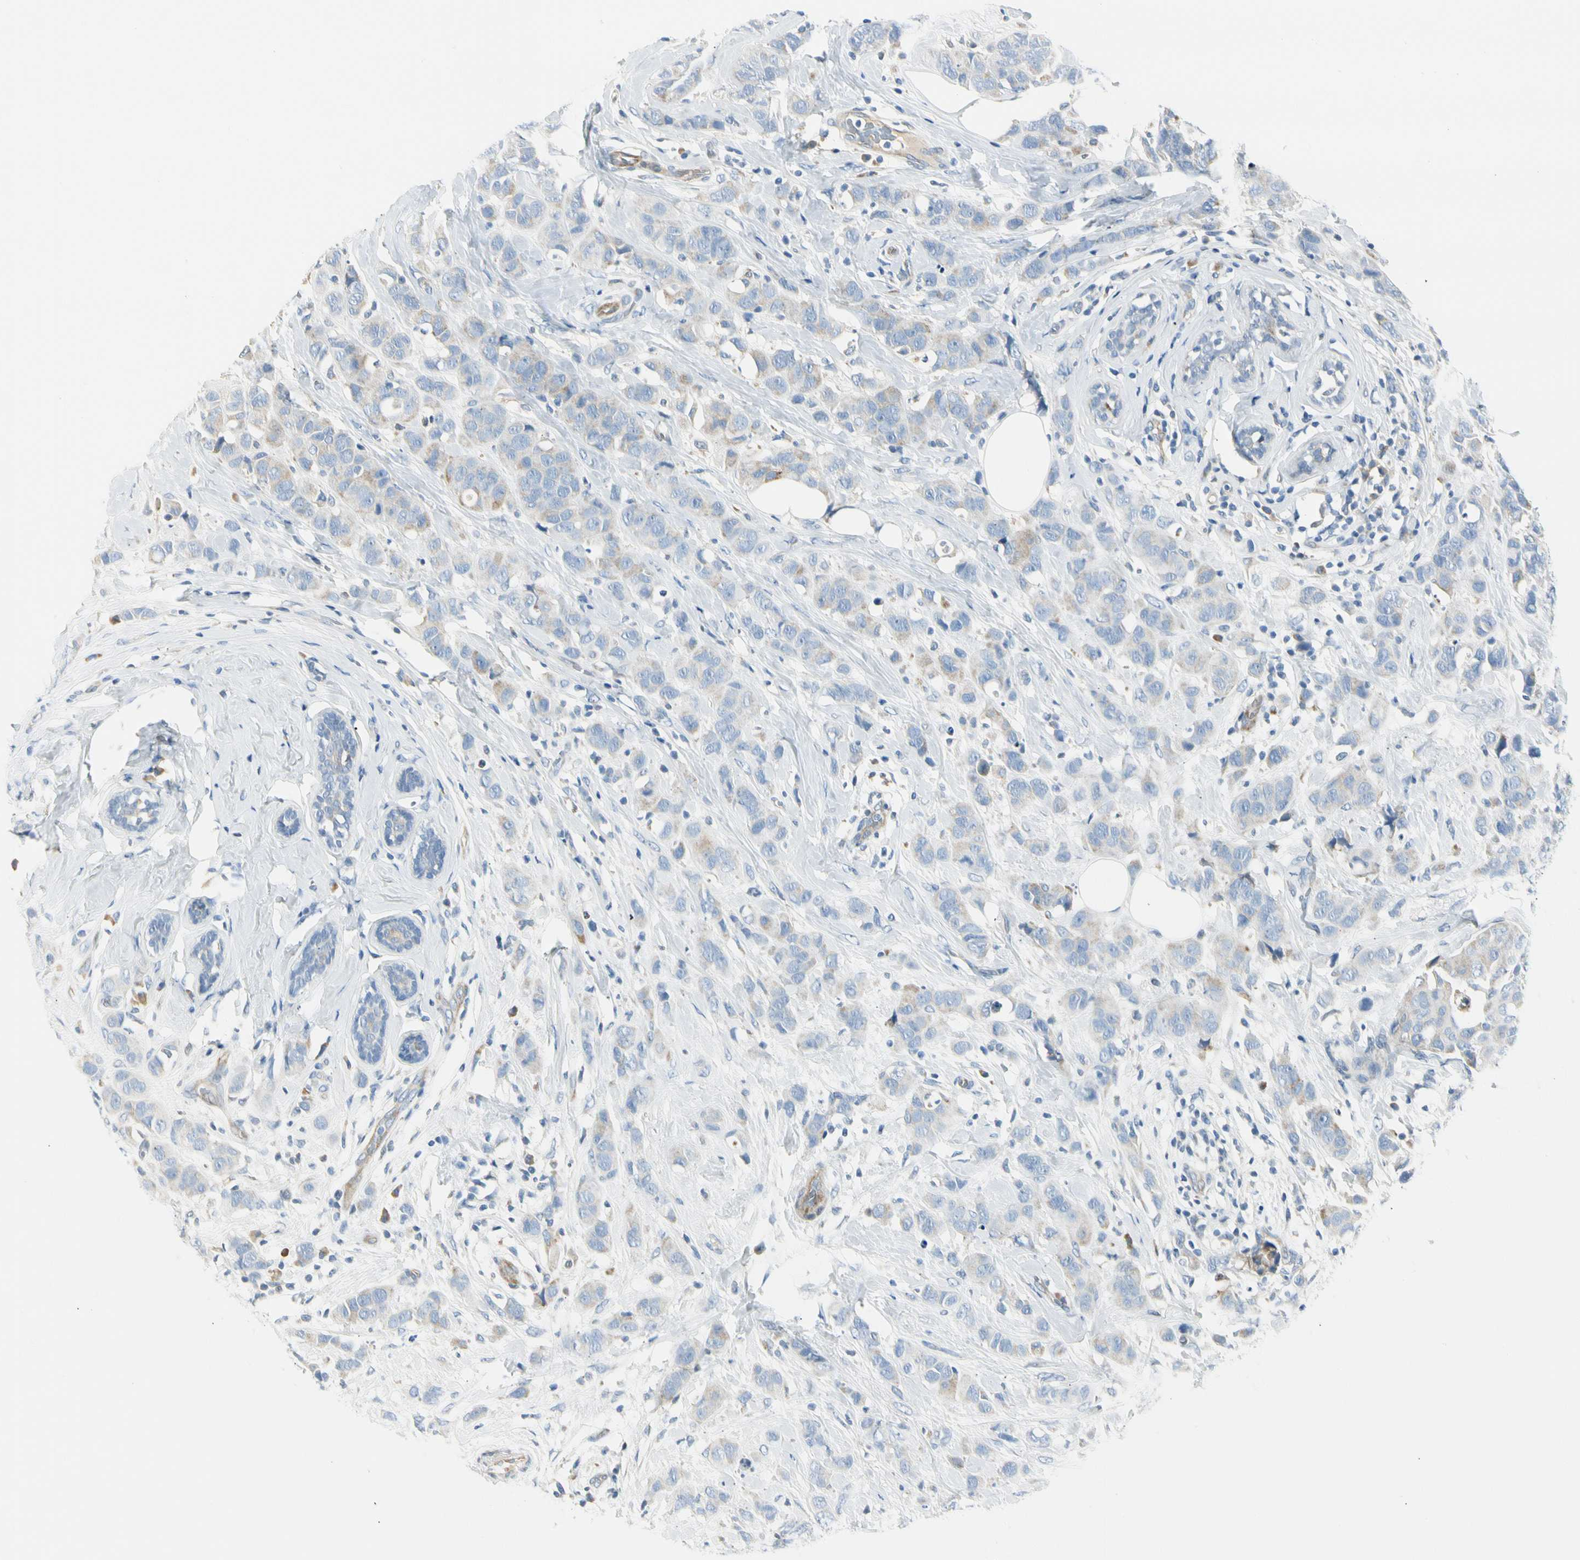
{"staining": {"intensity": "weak", "quantity": "<25%", "location": "cytoplasmic/membranous"}, "tissue": "breast cancer", "cell_type": "Tumor cells", "image_type": "cancer", "snomed": [{"axis": "morphology", "description": "Normal tissue, NOS"}, {"axis": "morphology", "description": "Duct carcinoma"}, {"axis": "topography", "description": "Breast"}], "caption": "IHC of human intraductal carcinoma (breast) shows no positivity in tumor cells.", "gene": "TNFSF11", "patient": {"sex": "female", "age": 50}}